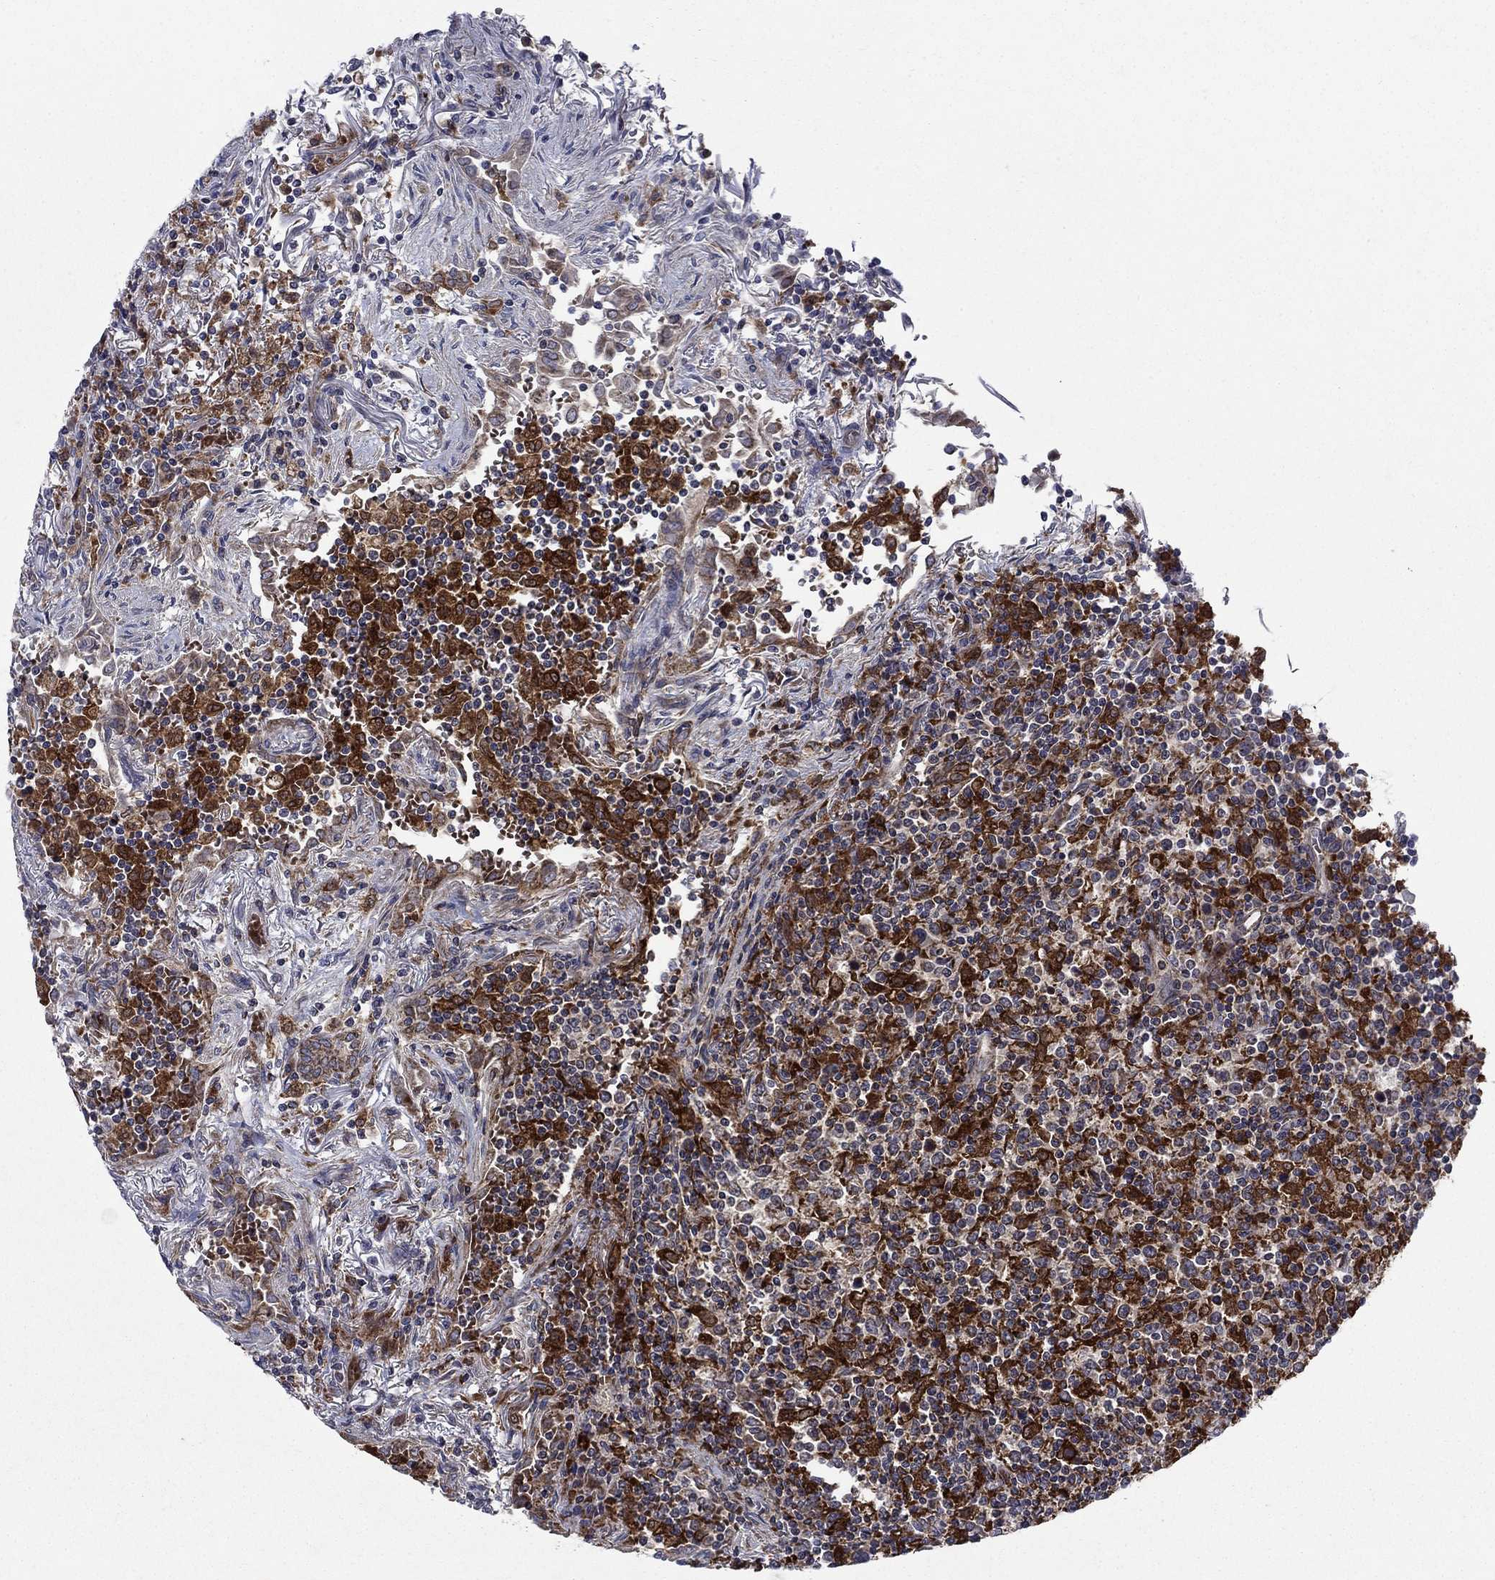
{"staining": {"intensity": "strong", "quantity": "25%-75%", "location": "cytoplasmic/membranous"}, "tissue": "lymphoma", "cell_type": "Tumor cells", "image_type": "cancer", "snomed": [{"axis": "morphology", "description": "Malignant lymphoma, non-Hodgkin's type, High grade"}, {"axis": "topography", "description": "Lung"}], "caption": "High-grade malignant lymphoma, non-Hodgkin's type tissue shows strong cytoplasmic/membranous expression in about 25%-75% of tumor cells", "gene": "RNF19B", "patient": {"sex": "male", "age": 79}}